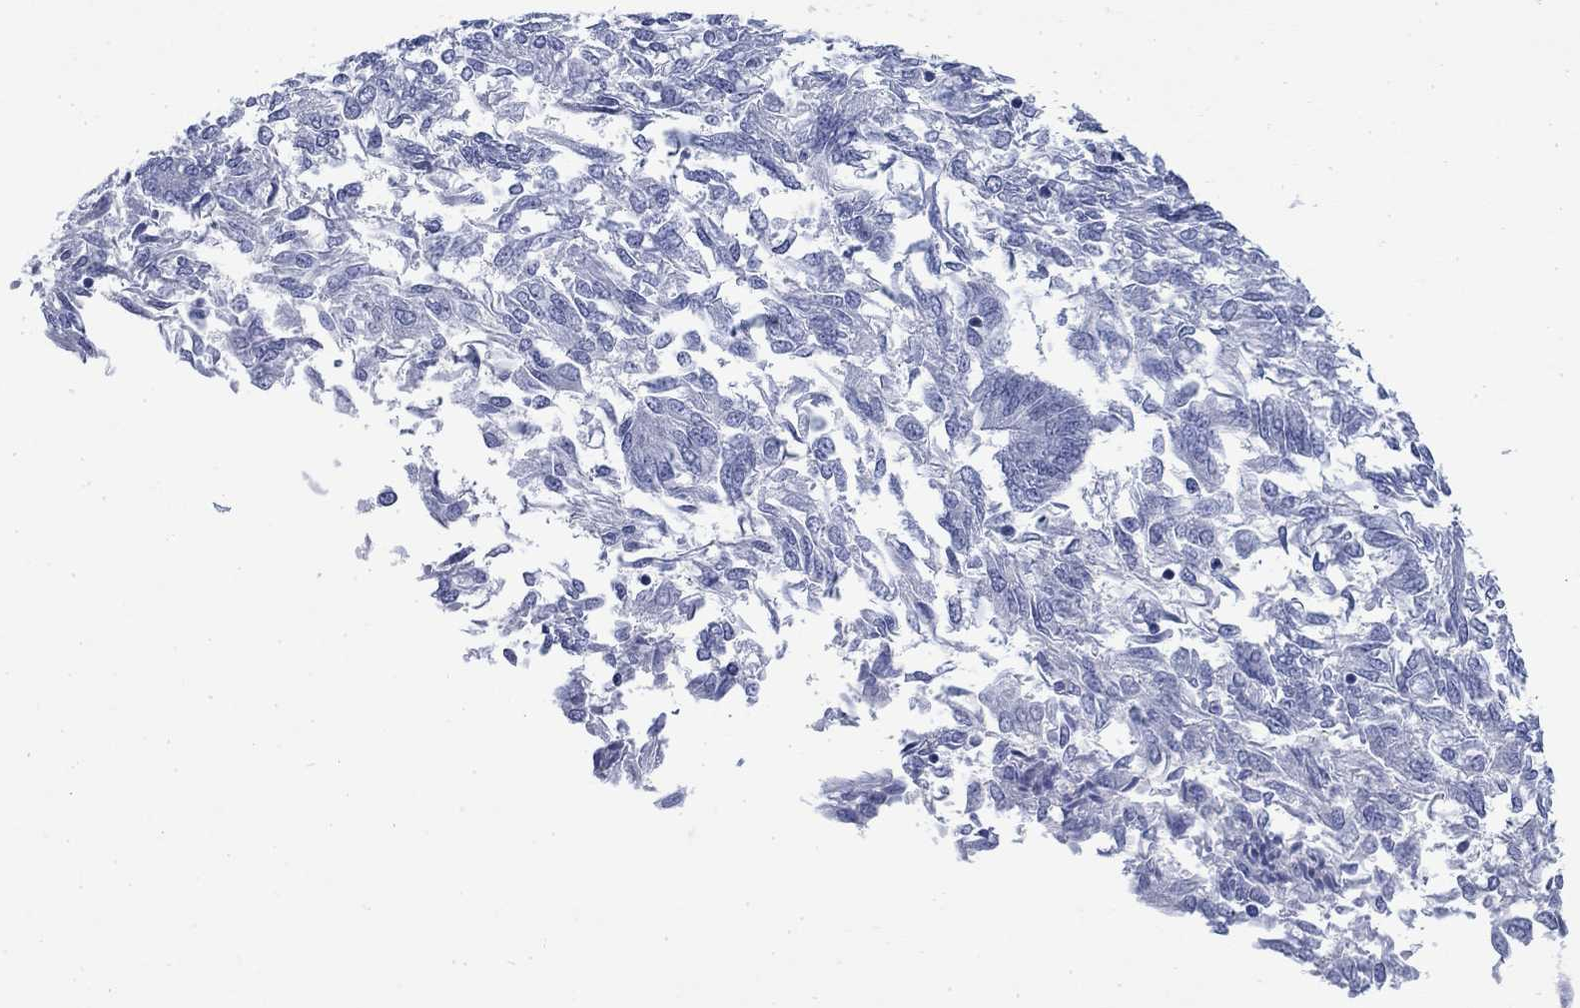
{"staining": {"intensity": "negative", "quantity": "none", "location": "none"}, "tissue": "endometrial cancer", "cell_type": "Tumor cells", "image_type": "cancer", "snomed": [{"axis": "morphology", "description": "Adenocarcinoma, NOS"}, {"axis": "topography", "description": "Endometrium"}], "caption": "This is an immunohistochemistry (IHC) histopathology image of human endometrial adenocarcinoma. There is no staining in tumor cells.", "gene": "IGF2BP3", "patient": {"sex": "female", "age": 58}}